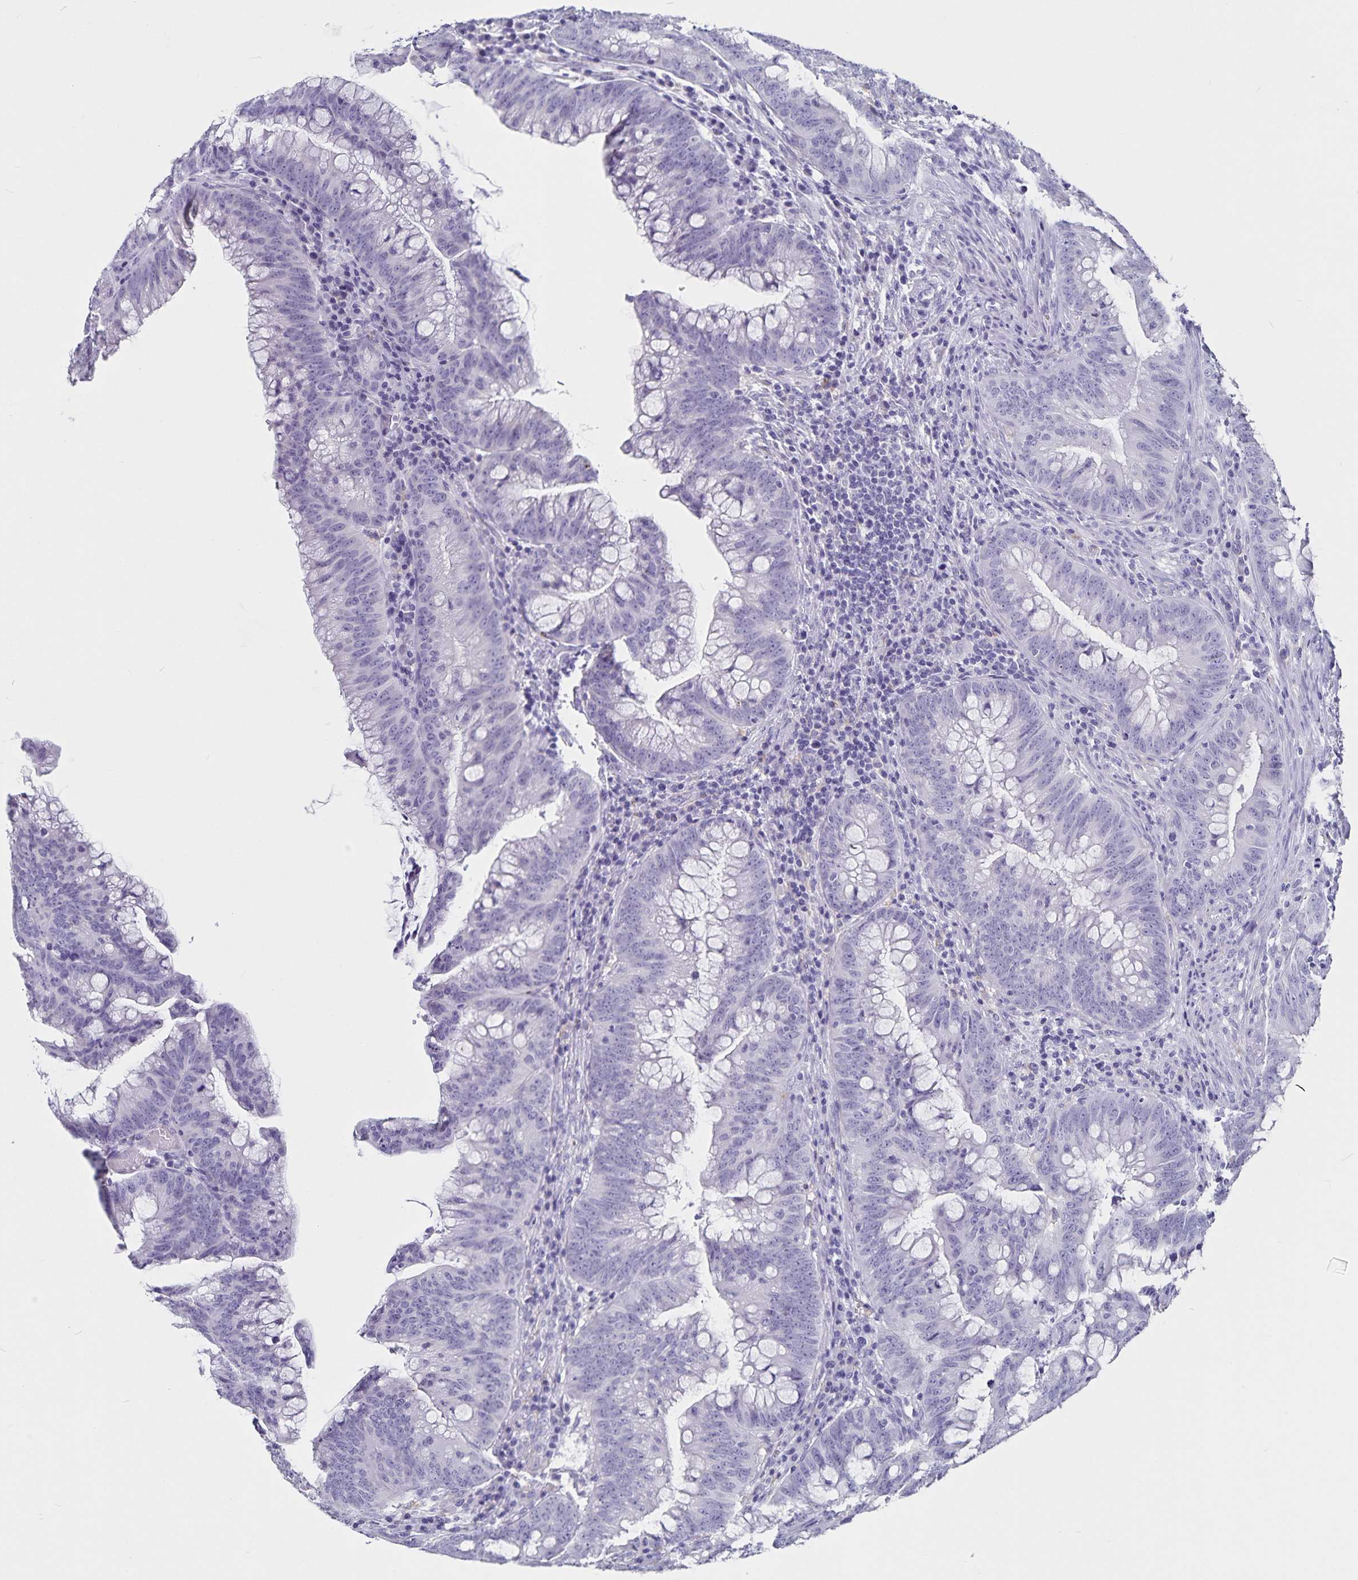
{"staining": {"intensity": "negative", "quantity": "none", "location": "none"}, "tissue": "colorectal cancer", "cell_type": "Tumor cells", "image_type": "cancer", "snomed": [{"axis": "morphology", "description": "Adenocarcinoma, NOS"}, {"axis": "topography", "description": "Colon"}], "caption": "Tumor cells show no significant protein positivity in colorectal adenocarcinoma.", "gene": "PLAC1", "patient": {"sex": "male", "age": 62}}